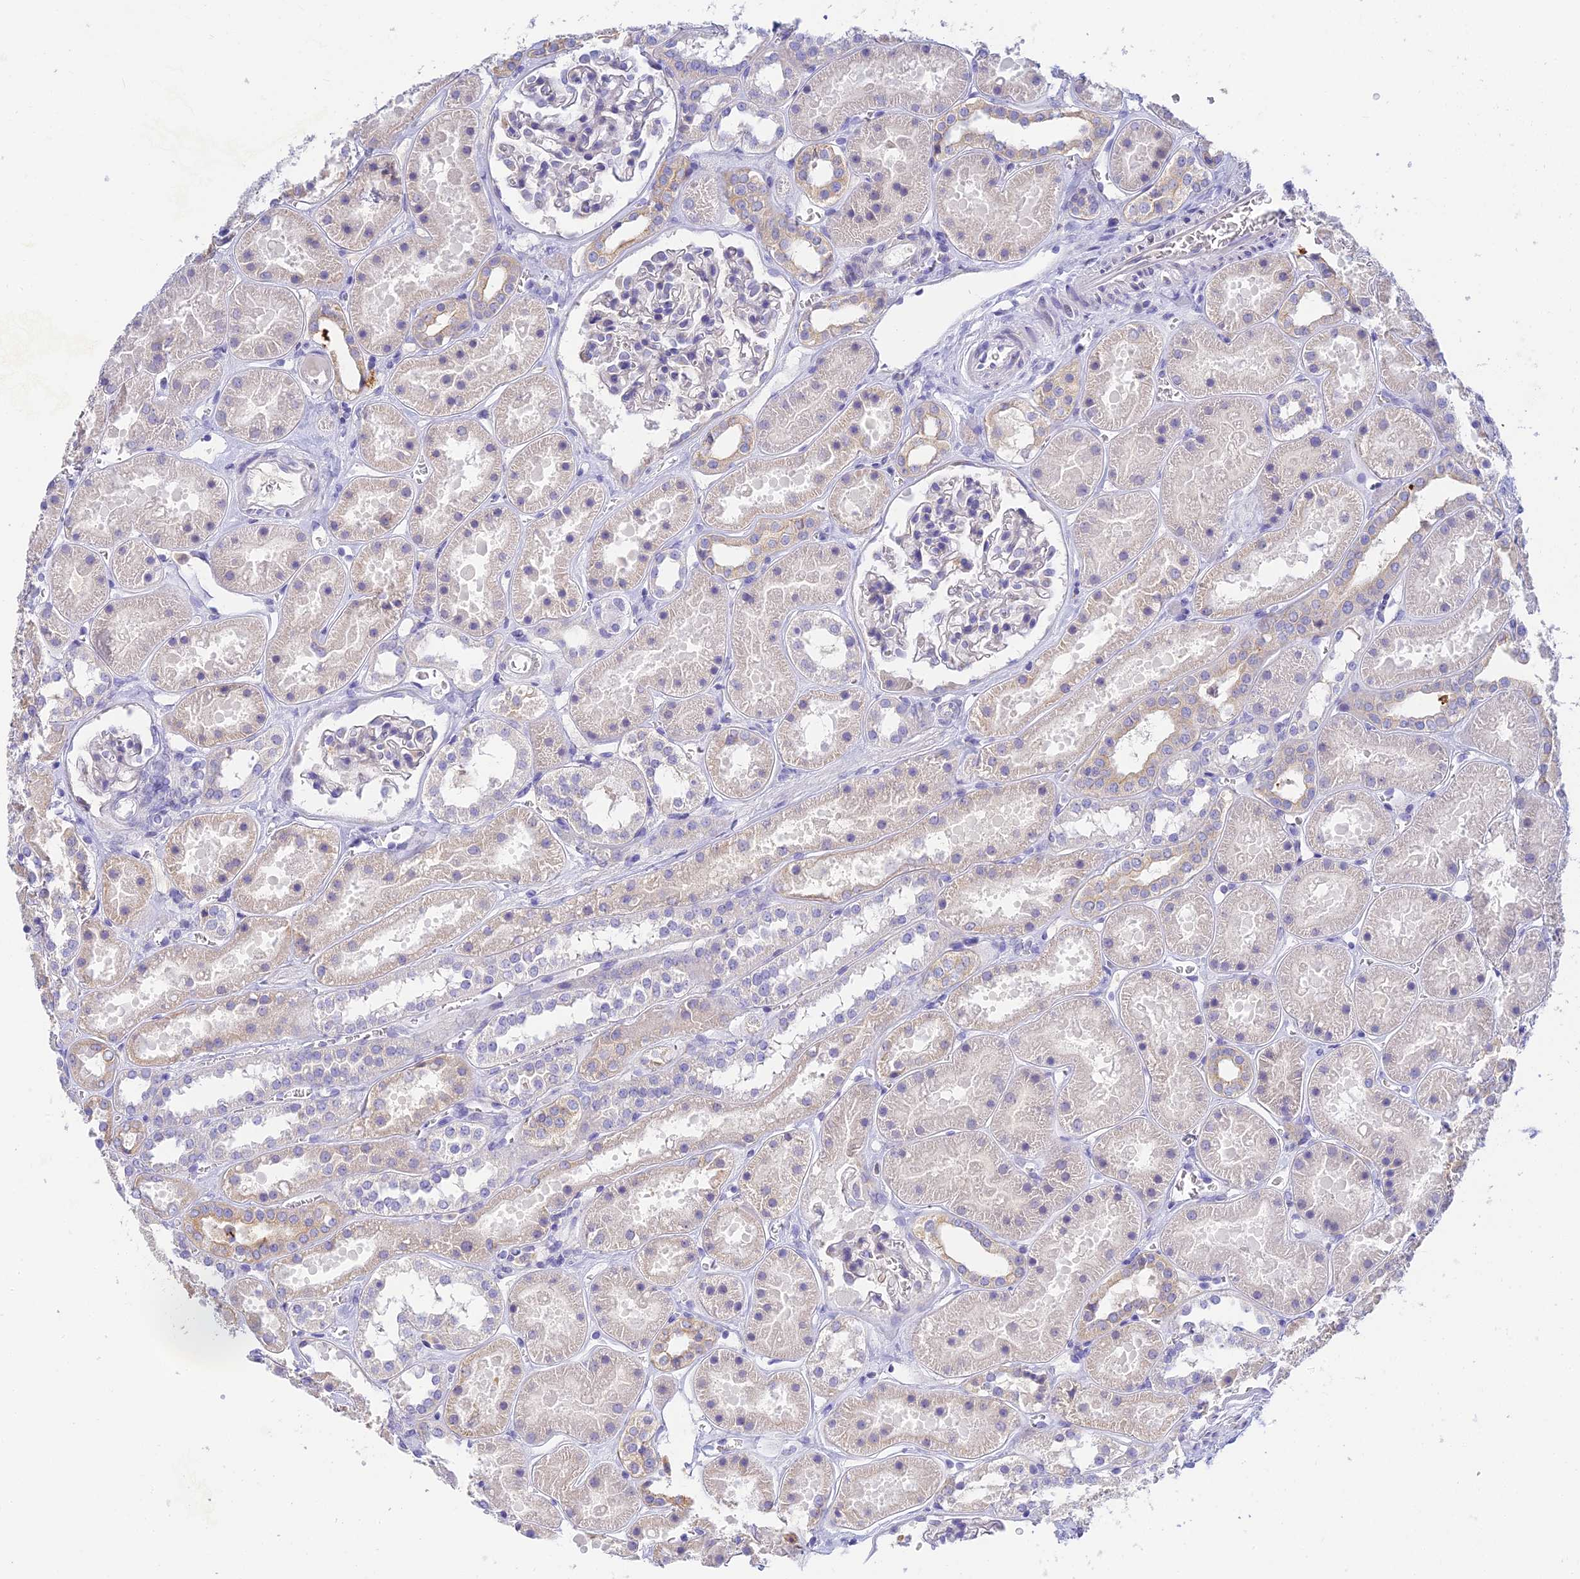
{"staining": {"intensity": "negative", "quantity": "none", "location": "none"}, "tissue": "kidney", "cell_type": "Cells in glomeruli", "image_type": "normal", "snomed": [{"axis": "morphology", "description": "Normal tissue, NOS"}, {"axis": "topography", "description": "Kidney"}], "caption": "Immunohistochemical staining of normal human kidney reveals no significant positivity in cells in glomeruli. The staining was performed using DAB (3,3'-diaminobenzidine) to visualize the protein expression in brown, while the nuclei were stained in blue with hematoxylin (Magnification: 20x).", "gene": "INTS13", "patient": {"sex": "female", "age": 41}}